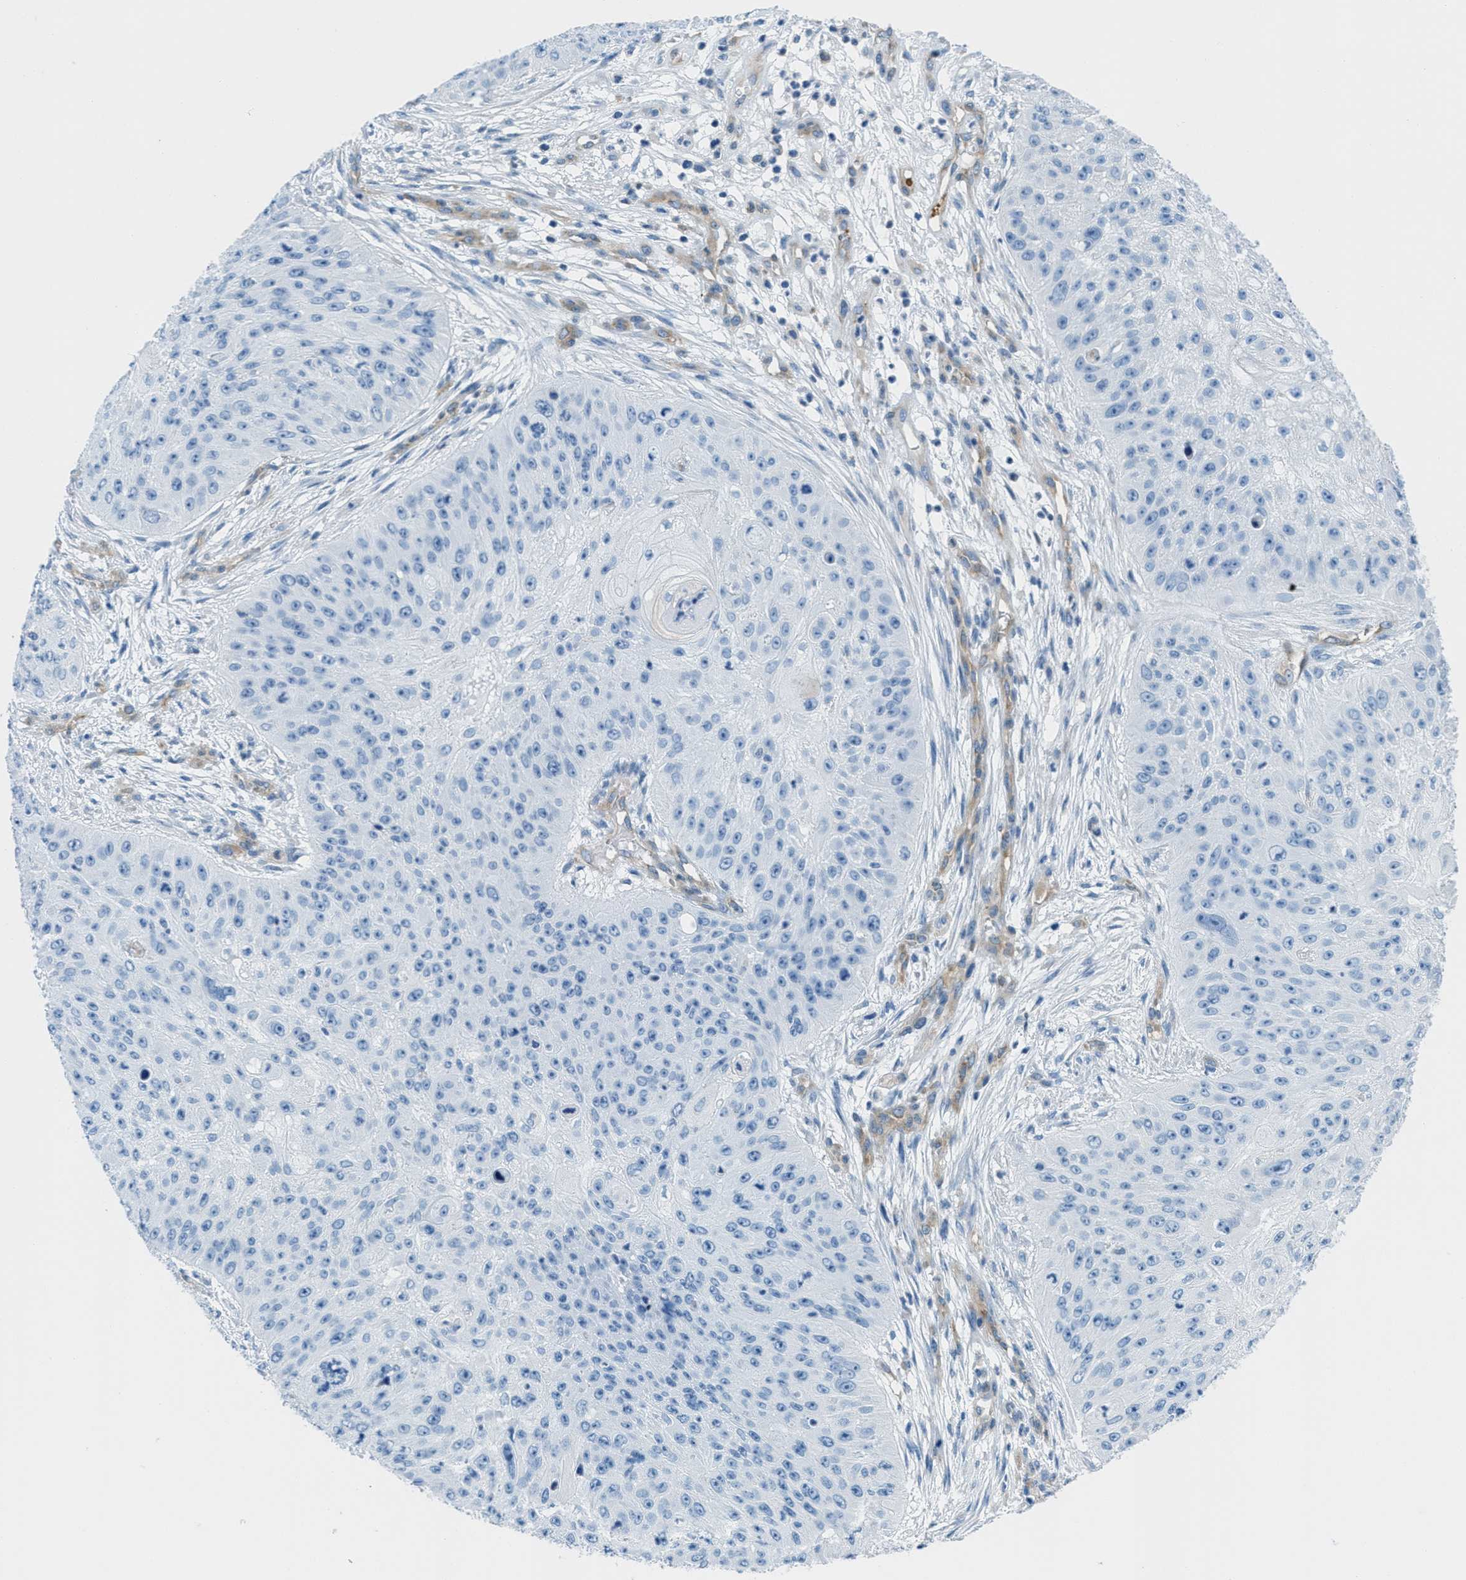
{"staining": {"intensity": "negative", "quantity": "none", "location": "none"}, "tissue": "skin cancer", "cell_type": "Tumor cells", "image_type": "cancer", "snomed": [{"axis": "morphology", "description": "Squamous cell carcinoma, NOS"}, {"axis": "topography", "description": "Skin"}], "caption": "An immunohistochemistry (IHC) histopathology image of skin cancer (squamous cell carcinoma) is shown. There is no staining in tumor cells of skin cancer (squamous cell carcinoma).", "gene": "MAPRE2", "patient": {"sex": "female", "age": 77}}